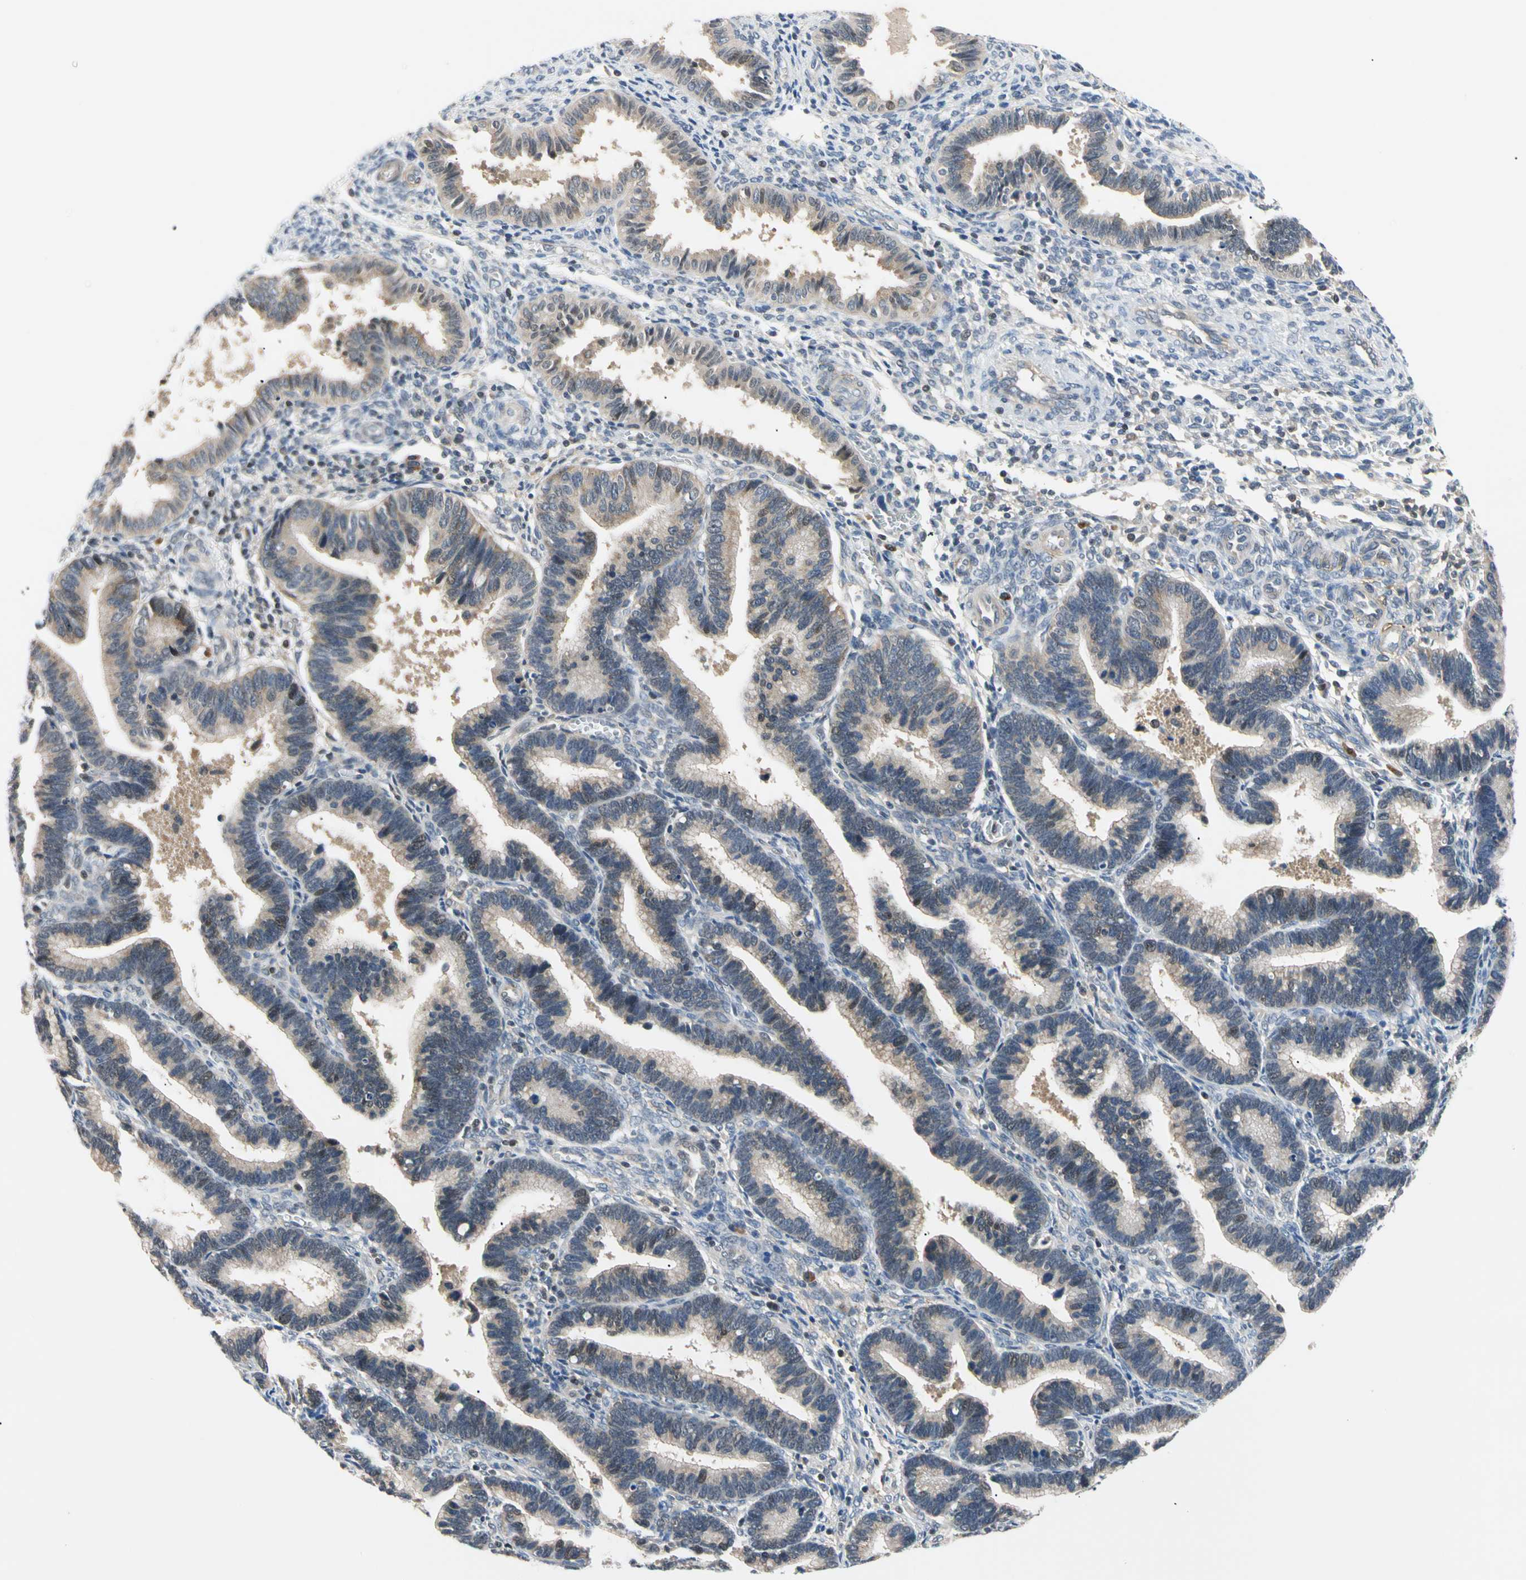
{"staining": {"intensity": "weak", "quantity": "<25%", "location": "cytoplasmic/membranous"}, "tissue": "endometrium", "cell_type": "Cells in endometrial stroma", "image_type": "normal", "snomed": [{"axis": "morphology", "description": "Normal tissue, NOS"}, {"axis": "topography", "description": "Endometrium"}], "caption": "Photomicrograph shows no protein positivity in cells in endometrial stroma of normal endometrium.", "gene": "SEC23B", "patient": {"sex": "female", "age": 36}}